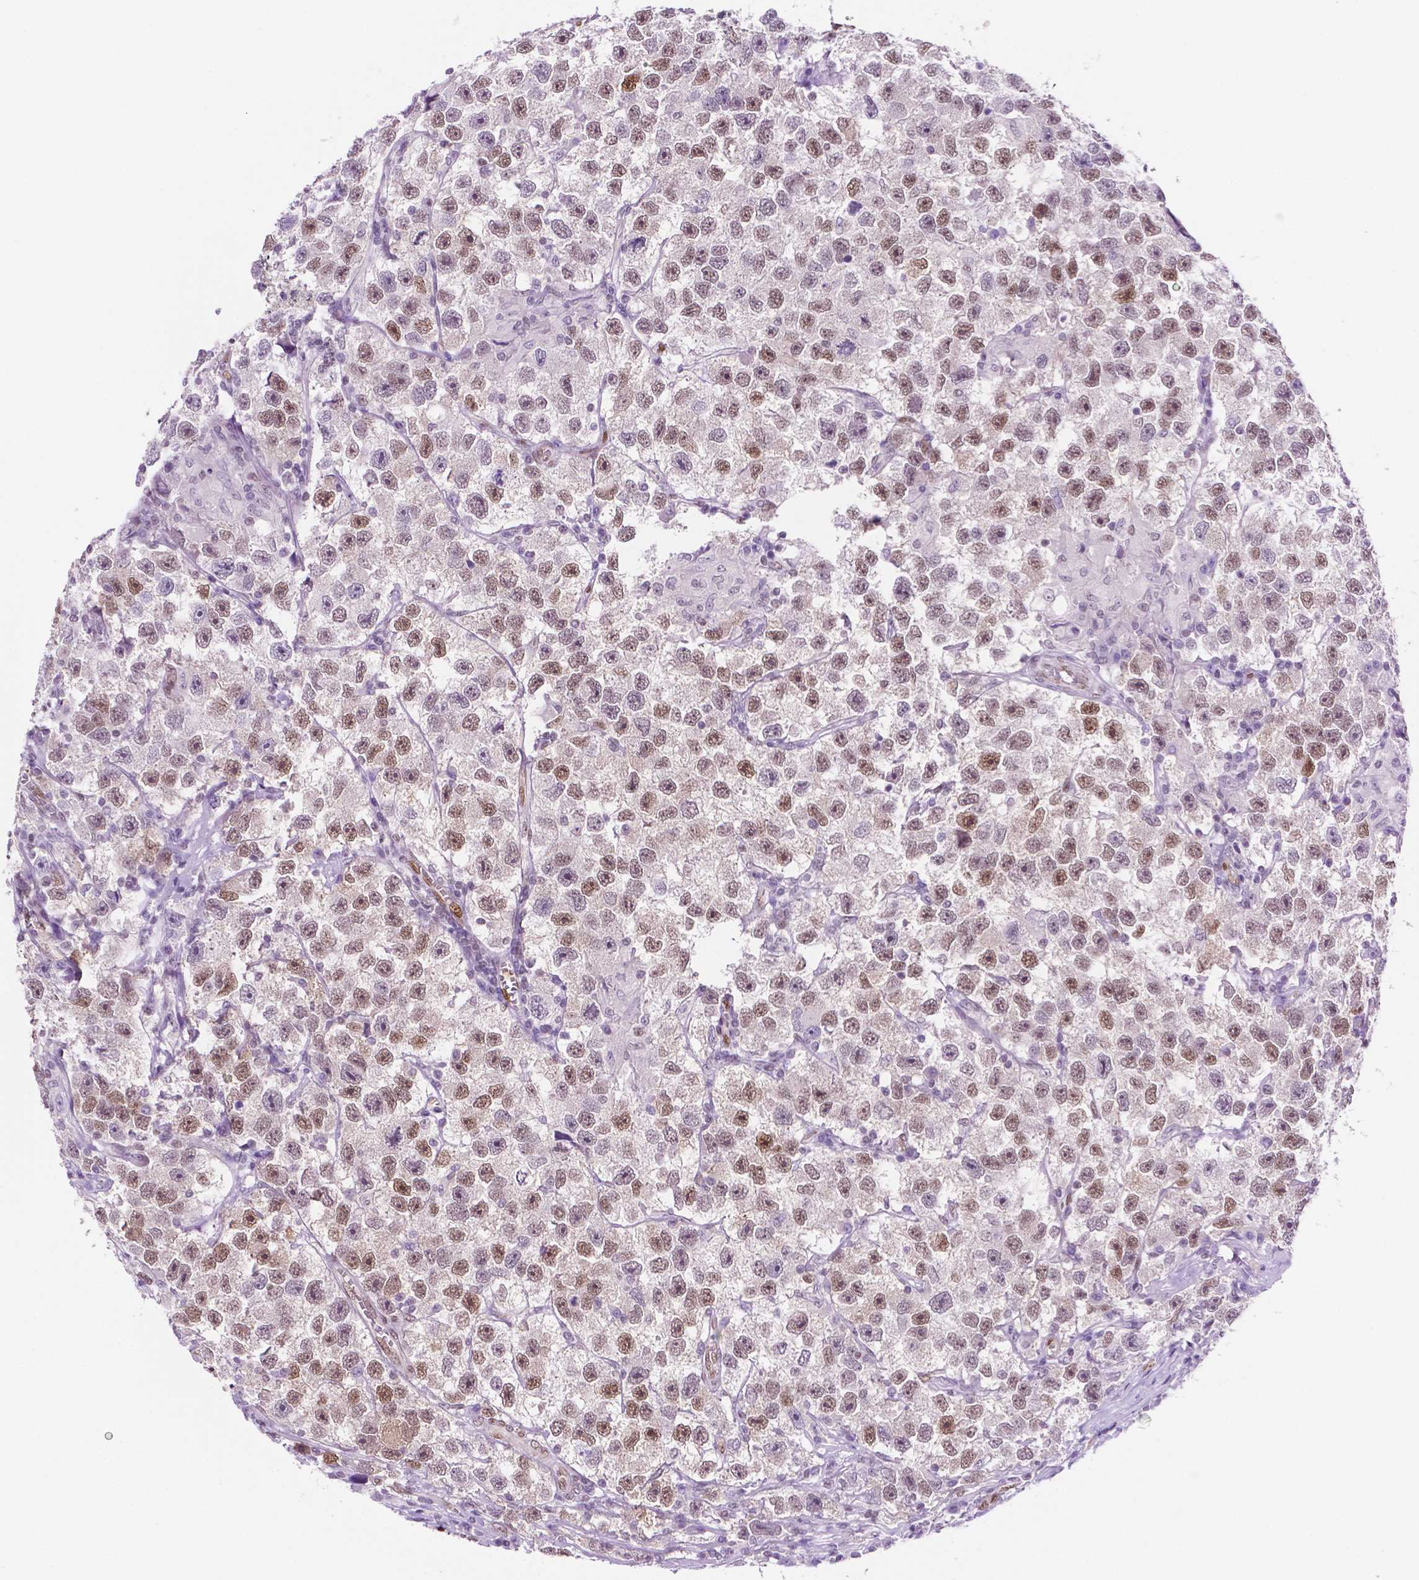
{"staining": {"intensity": "moderate", "quantity": ">75%", "location": "nuclear"}, "tissue": "testis cancer", "cell_type": "Tumor cells", "image_type": "cancer", "snomed": [{"axis": "morphology", "description": "Seminoma, NOS"}, {"axis": "topography", "description": "Testis"}], "caption": "Immunohistochemistry of human testis cancer demonstrates medium levels of moderate nuclear positivity in approximately >75% of tumor cells.", "gene": "ERF", "patient": {"sex": "male", "age": 26}}